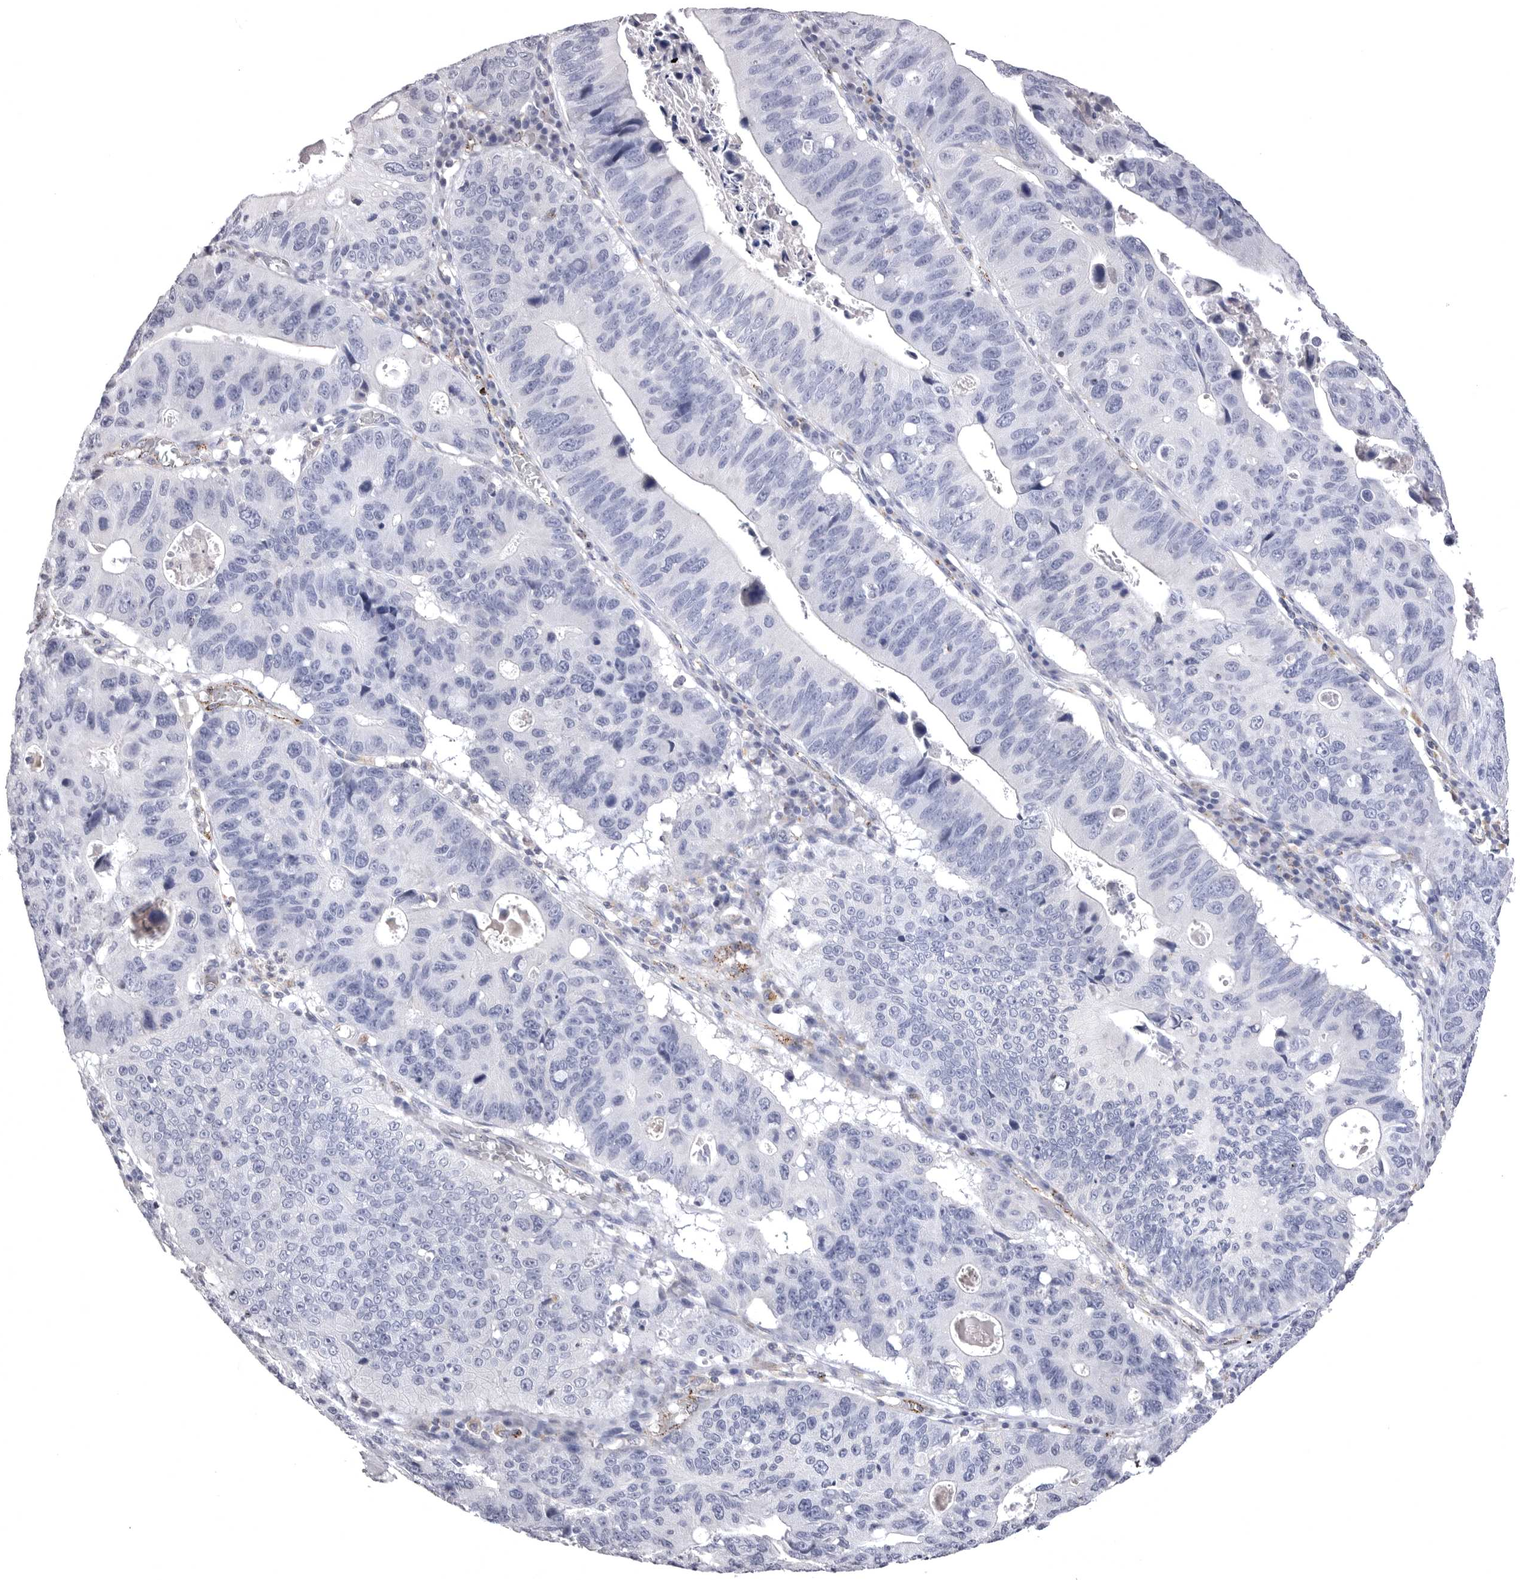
{"staining": {"intensity": "negative", "quantity": "none", "location": "none"}, "tissue": "stomach cancer", "cell_type": "Tumor cells", "image_type": "cancer", "snomed": [{"axis": "morphology", "description": "Adenocarcinoma, NOS"}, {"axis": "topography", "description": "Stomach"}], "caption": "Protein analysis of stomach cancer (adenocarcinoma) demonstrates no significant positivity in tumor cells.", "gene": "PSPN", "patient": {"sex": "male", "age": 59}}